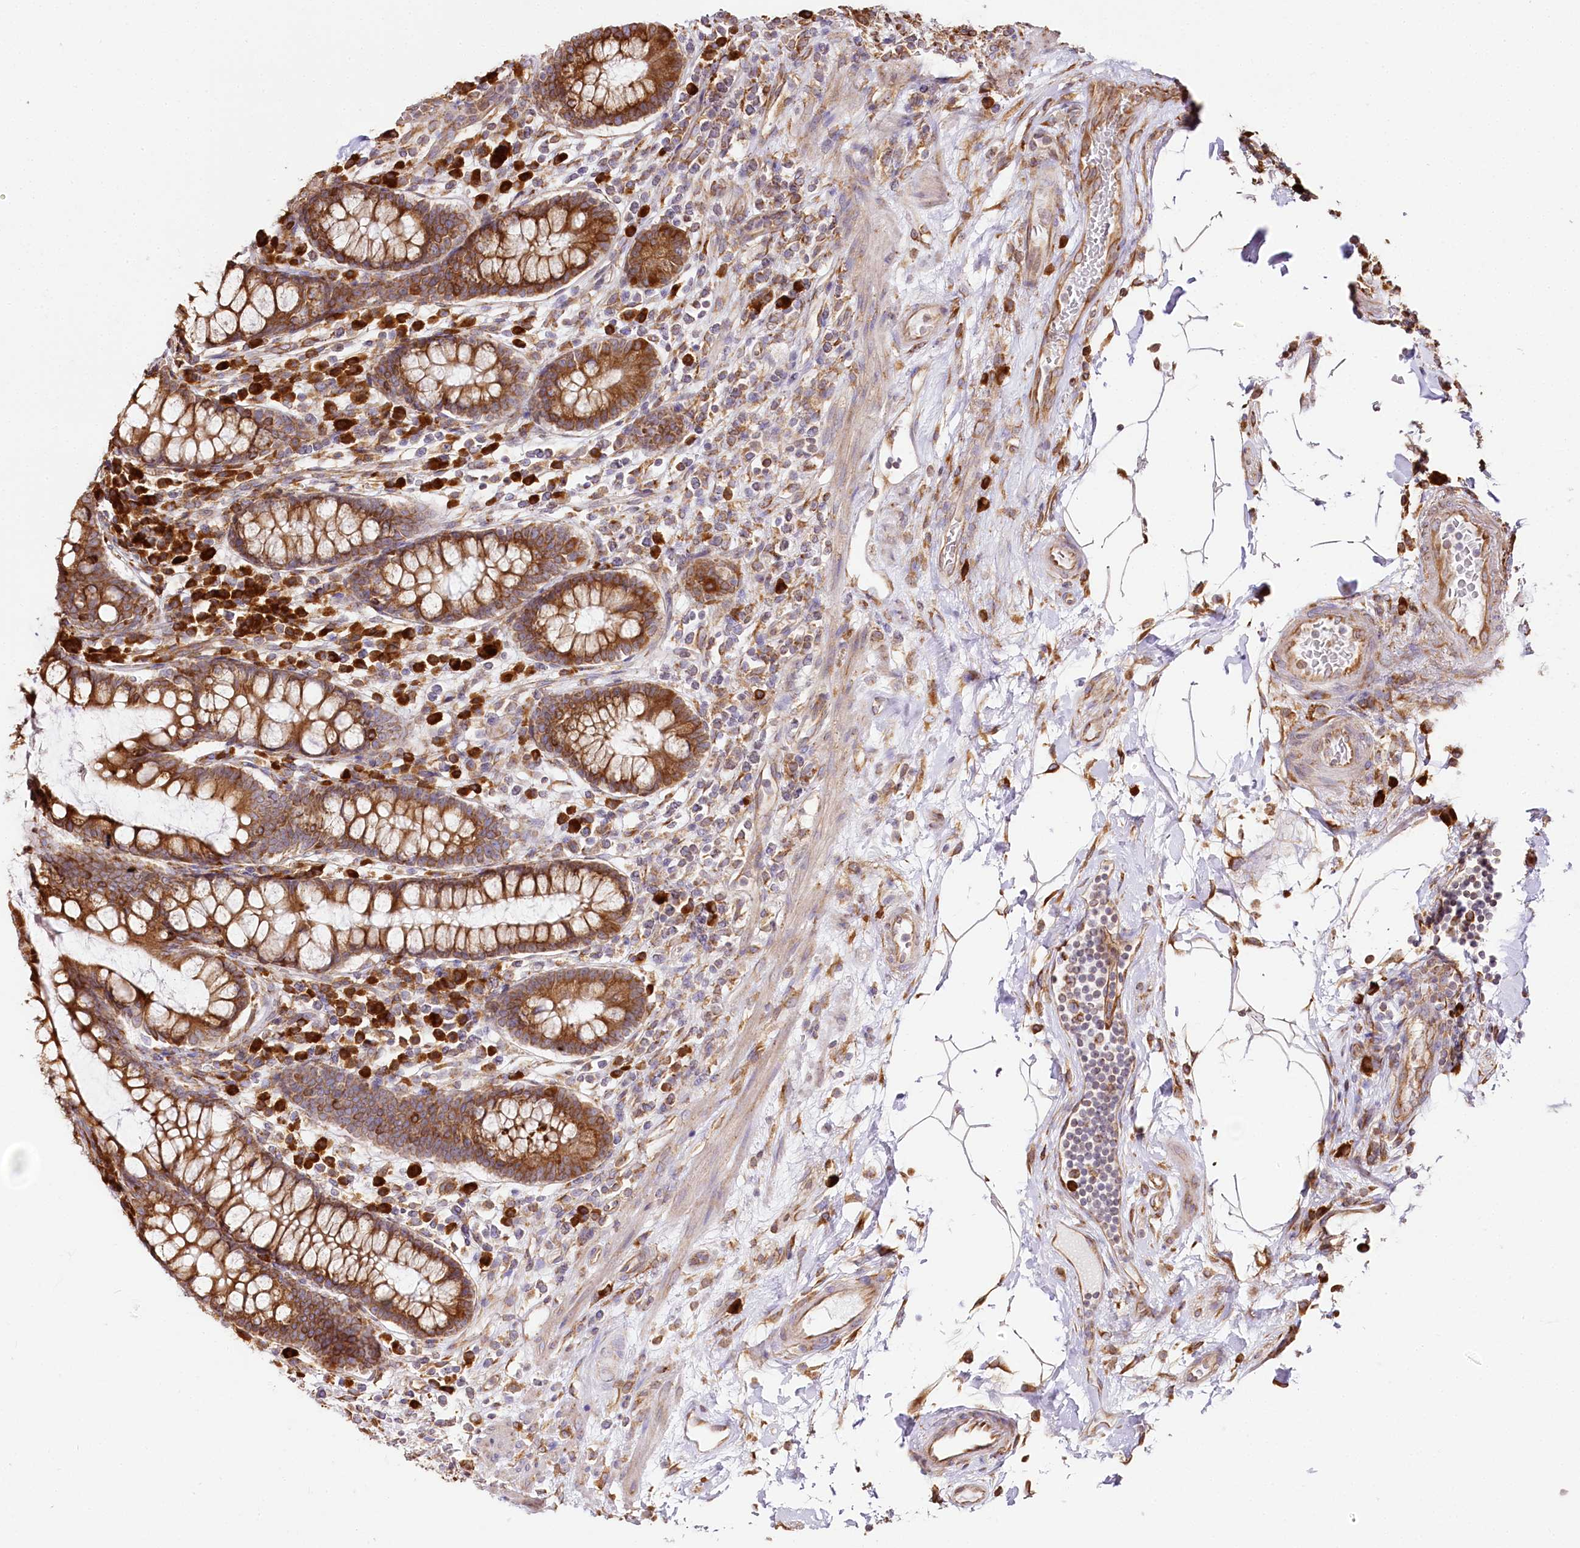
{"staining": {"intensity": "moderate", "quantity": ">75%", "location": "cytoplasmic/membranous"}, "tissue": "colon", "cell_type": "Endothelial cells", "image_type": "normal", "snomed": [{"axis": "morphology", "description": "Normal tissue, NOS"}, {"axis": "topography", "description": "Colon"}], "caption": "A histopathology image of colon stained for a protein demonstrates moderate cytoplasmic/membranous brown staining in endothelial cells.", "gene": "CNPY2", "patient": {"sex": "female", "age": 79}}